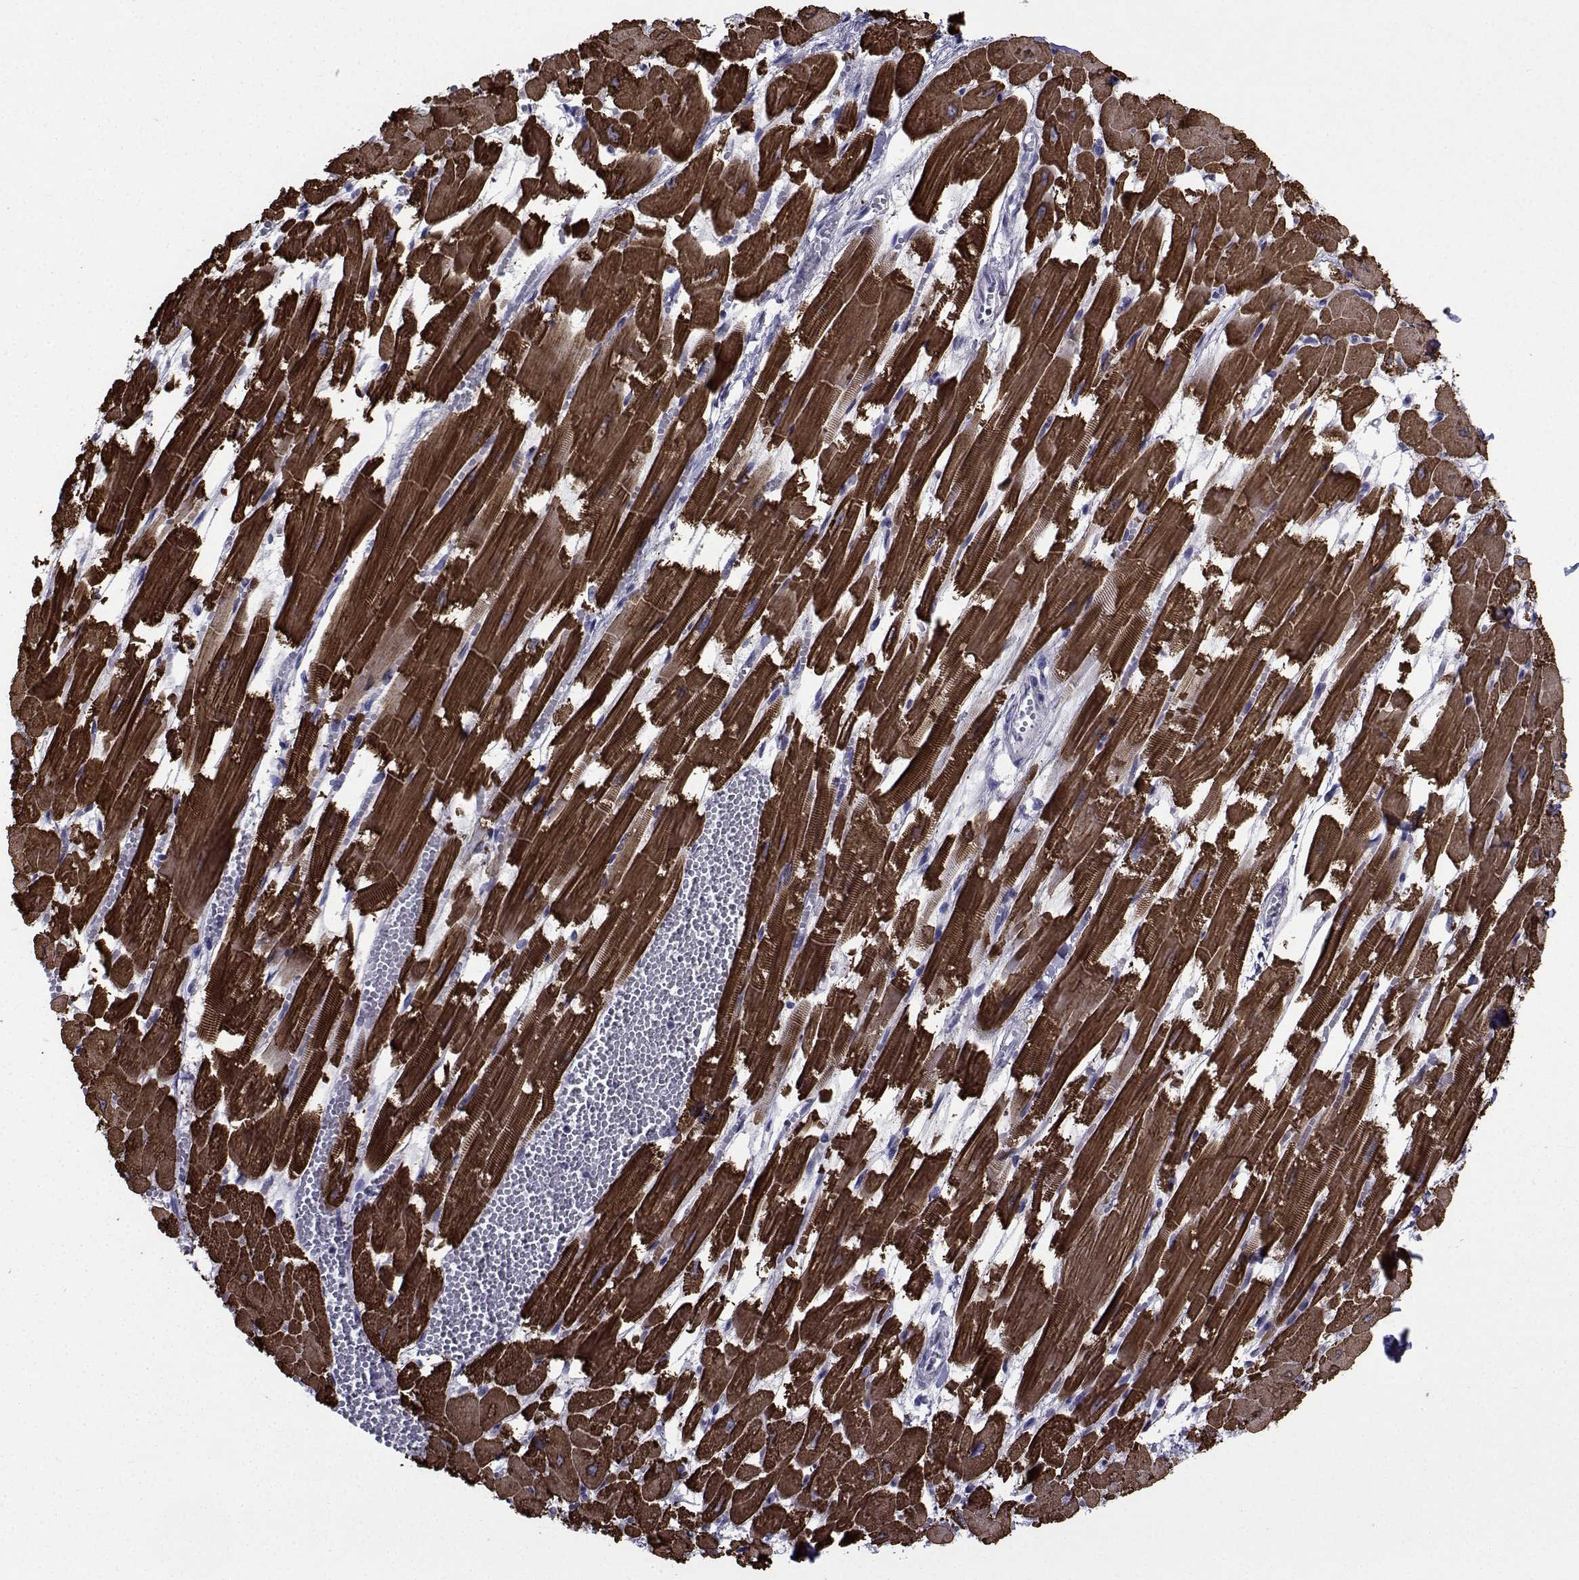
{"staining": {"intensity": "strong", "quantity": ">75%", "location": "cytoplasmic/membranous"}, "tissue": "heart muscle", "cell_type": "Cardiomyocytes", "image_type": "normal", "snomed": [{"axis": "morphology", "description": "Normal tissue, NOS"}, {"axis": "topography", "description": "Heart"}], "caption": "A brown stain labels strong cytoplasmic/membranous expression of a protein in cardiomyocytes of unremarkable heart muscle.", "gene": "CHRNA1", "patient": {"sex": "female", "age": 52}}